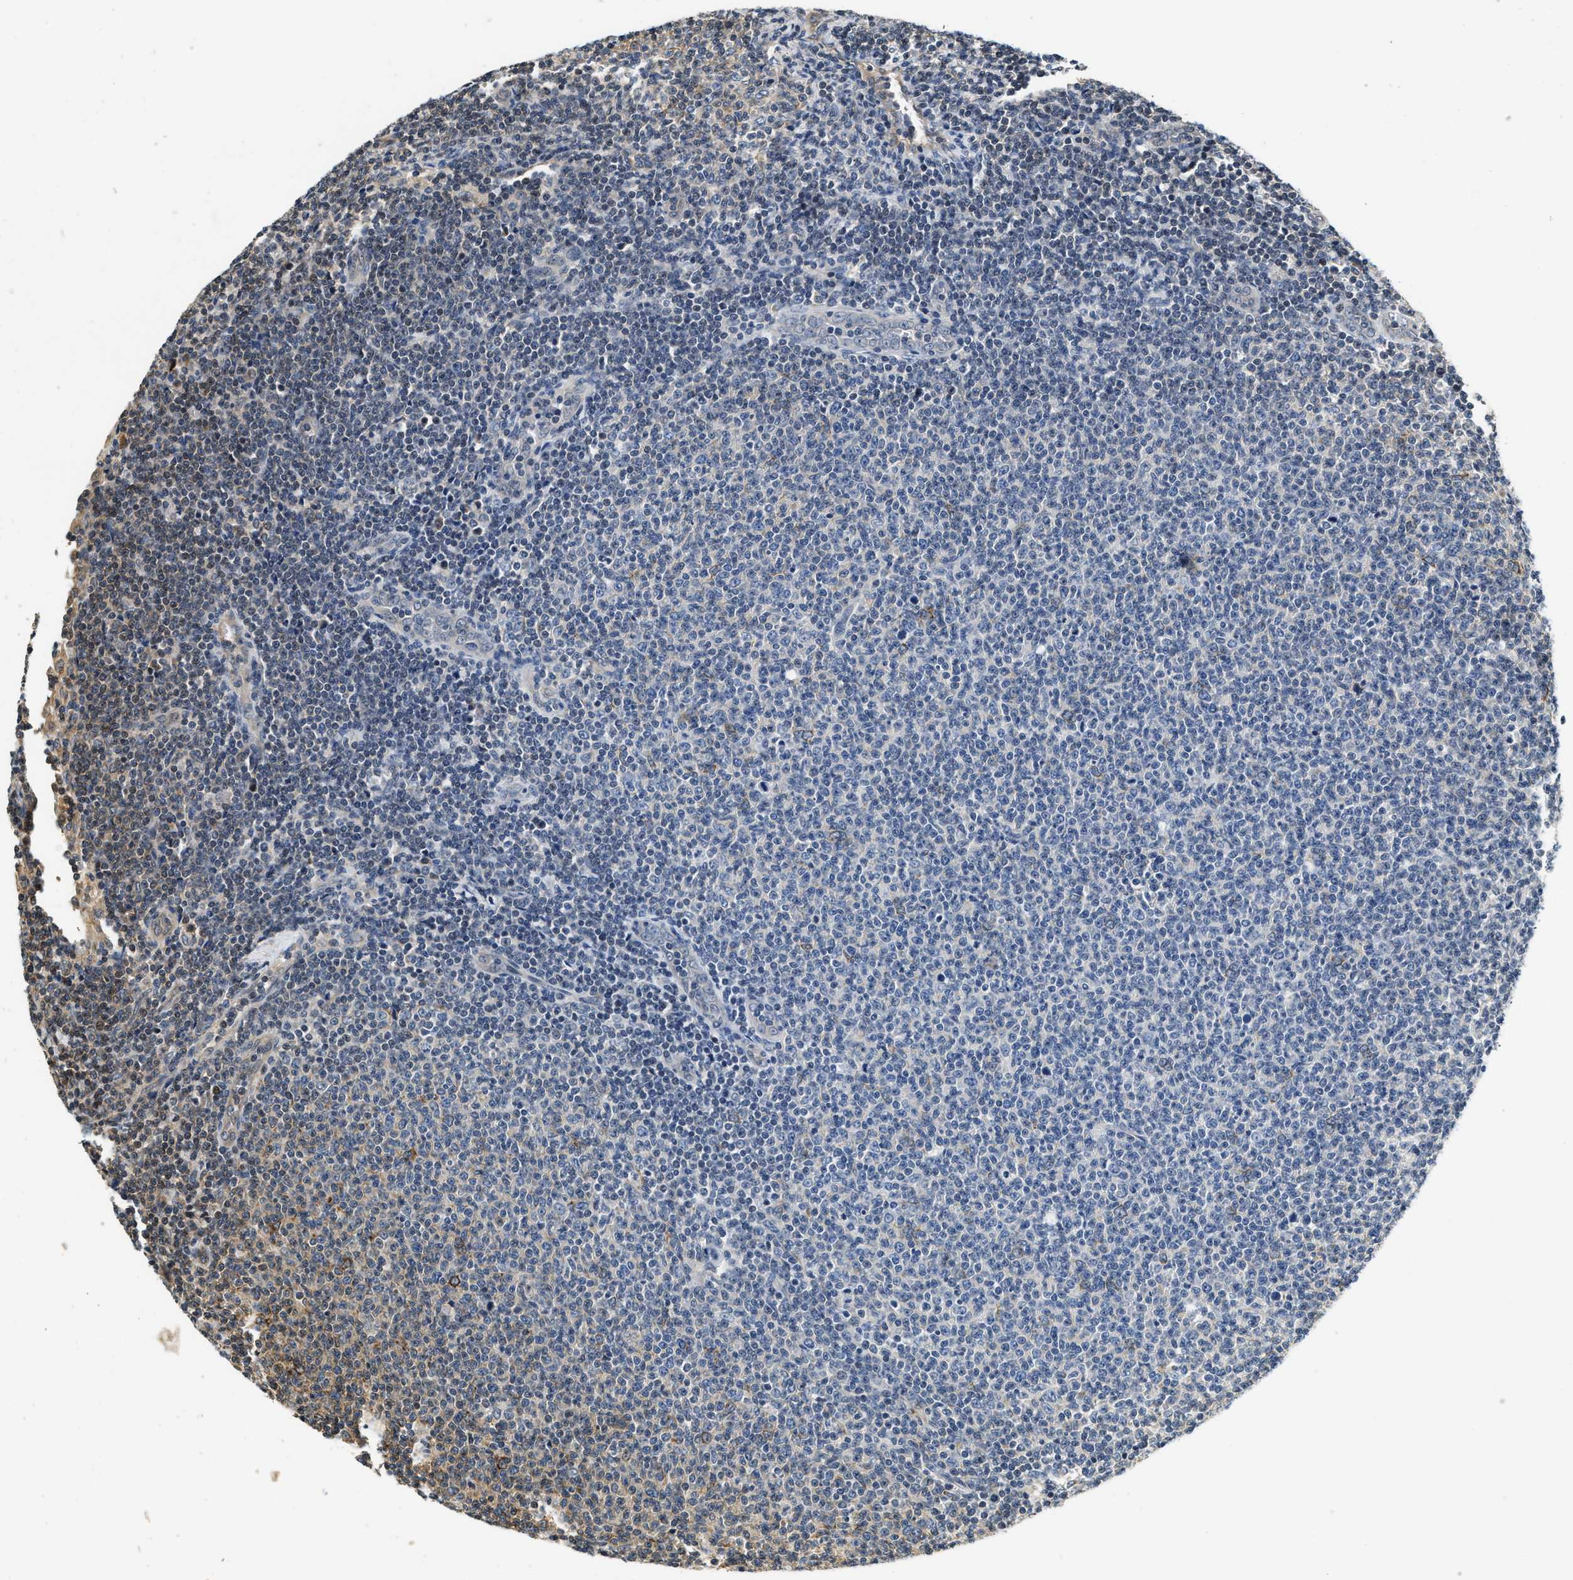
{"staining": {"intensity": "moderate", "quantity": "25%-75%", "location": "cytoplasmic/membranous"}, "tissue": "lymphoma", "cell_type": "Tumor cells", "image_type": "cancer", "snomed": [{"axis": "morphology", "description": "Malignant lymphoma, non-Hodgkin's type, Low grade"}, {"axis": "topography", "description": "Lymph node"}], "caption": "Immunohistochemical staining of lymphoma displays moderate cytoplasmic/membranous protein expression in approximately 25%-75% of tumor cells.", "gene": "EXTL2", "patient": {"sex": "male", "age": 66}}